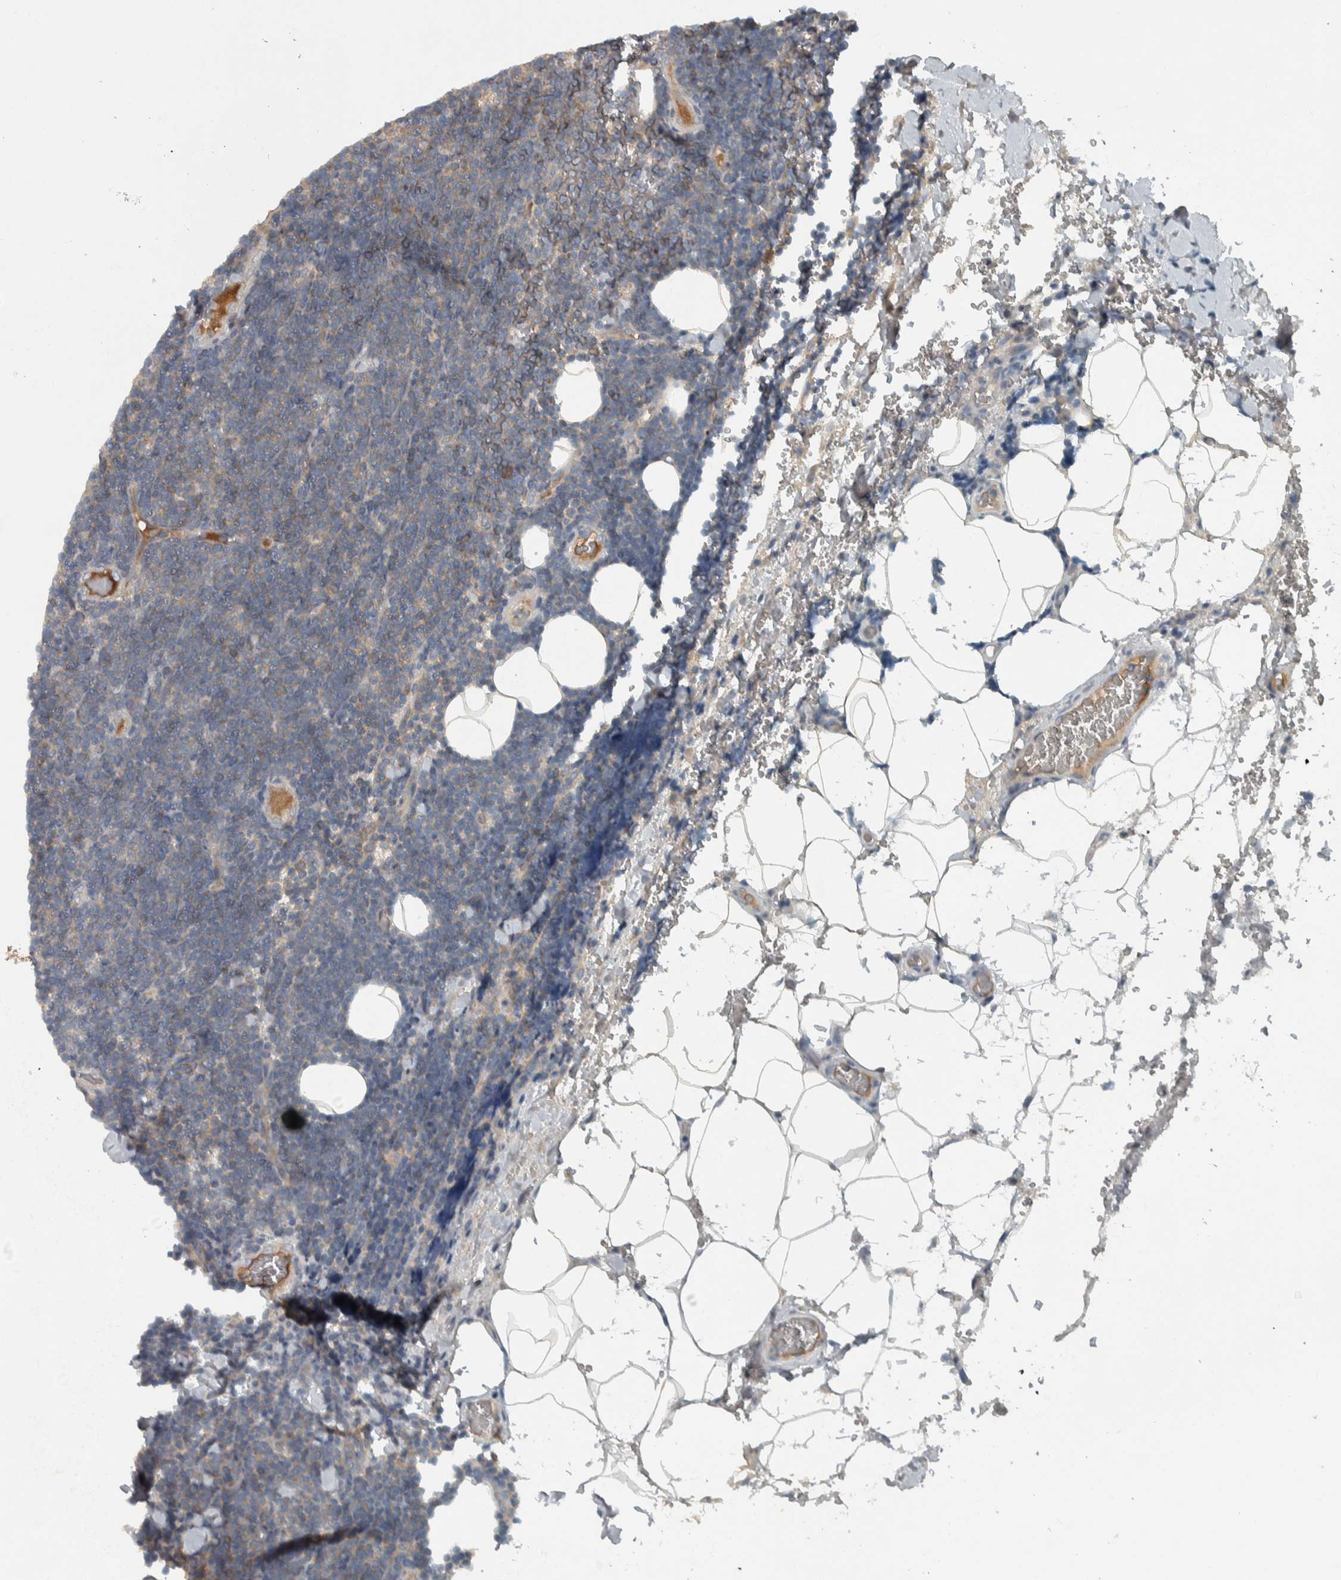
{"staining": {"intensity": "weak", "quantity": "25%-75%", "location": "cytoplasmic/membranous"}, "tissue": "lymphoma", "cell_type": "Tumor cells", "image_type": "cancer", "snomed": [{"axis": "morphology", "description": "Malignant lymphoma, non-Hodgkin's type, Low grade"}, {"axis": "topography", "description": "Lymph node"}], "caption": "This photomicrograph exhibits lymphoma stained with immunohistochemistry (IHC) to label a protein in brown. The cytoplasmic/membranous of tumor cells show weak positivity for the protein. Nuclei are counter-stained blue.", "gene": "CLCN2", "patient": {"sex": "male", "age": 66}}